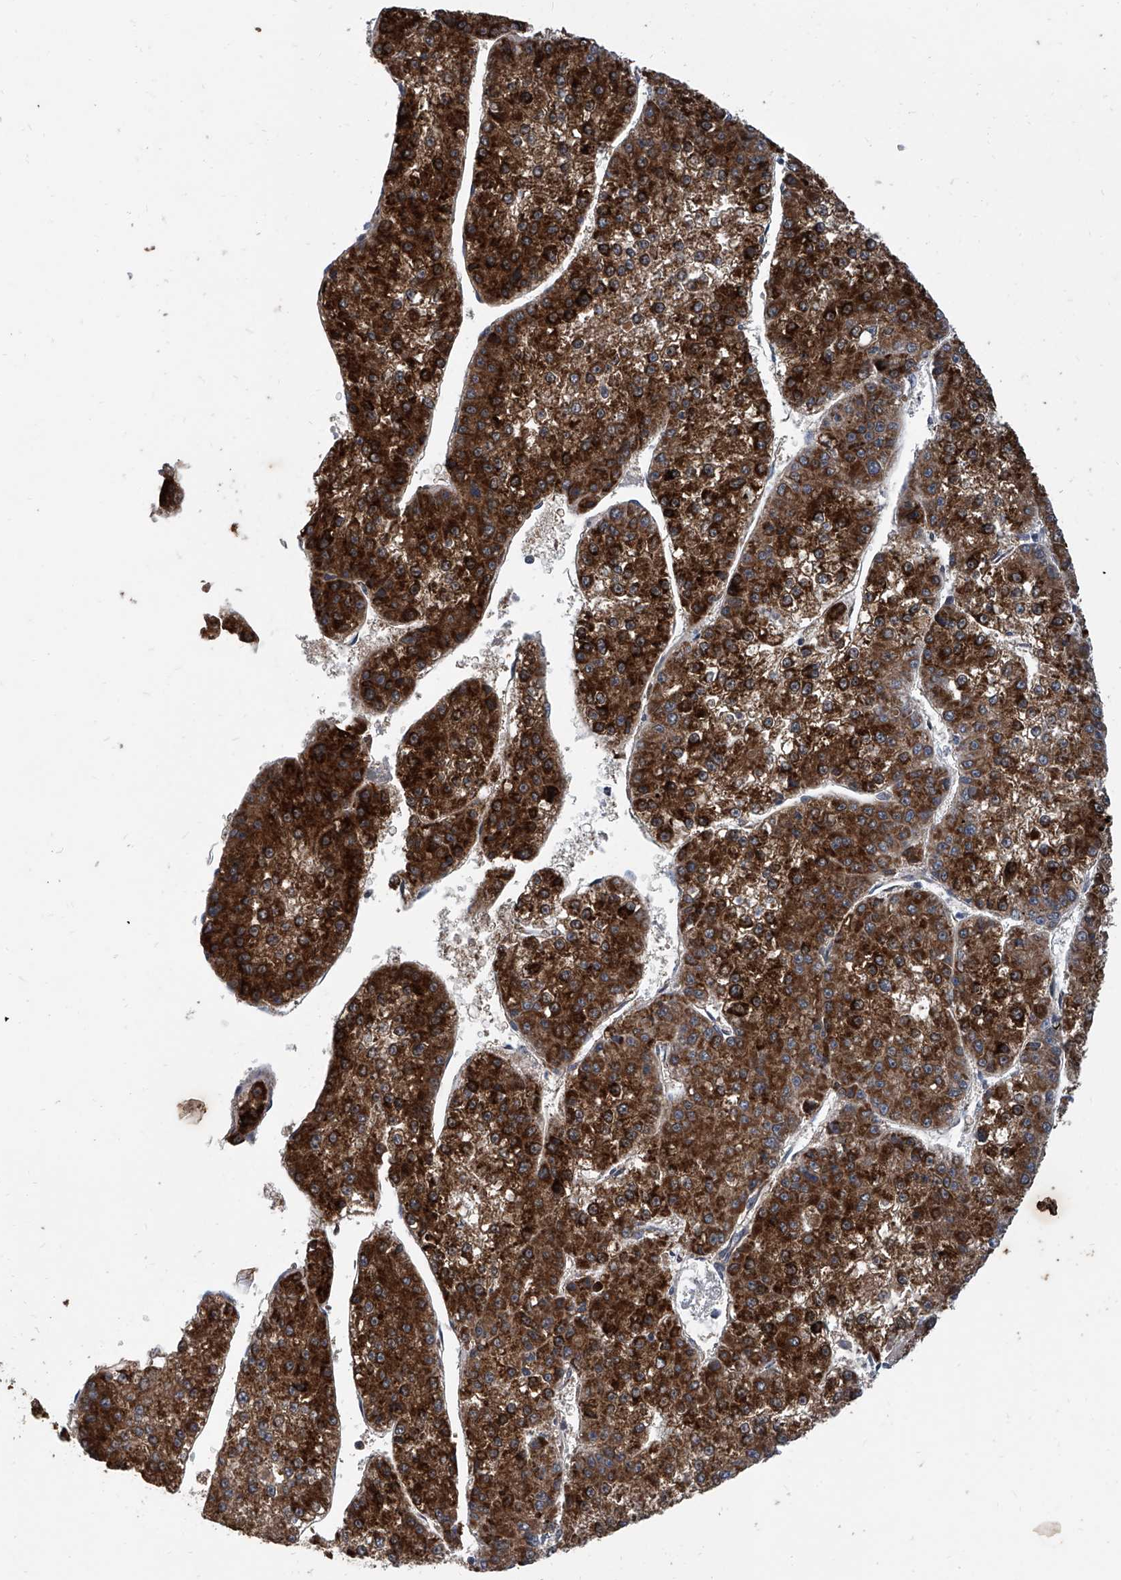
{"staining": {"intensity": "strong", "quantity": ">75%", "location": "cytoplasmic/membranous"}, "tissue": "liver cancer", "cell_type": "Tumor cells", "image_type": "cancer", "snomed": [{"axis": "morphology", "description": "Carcinoma, Hepatocellular, NOS"}, {"axis": "topography", "description": "Liver"}], "caption": "Tumor cells exhibit strong cytoplasmic/membranous expression in approximately >75% of cells in hepatocellular carcinoma (liver). (IHC, brightfield microscopy, high magnification).", "gene": "USP48", "patient": {"sex": "female", "age": 73}}